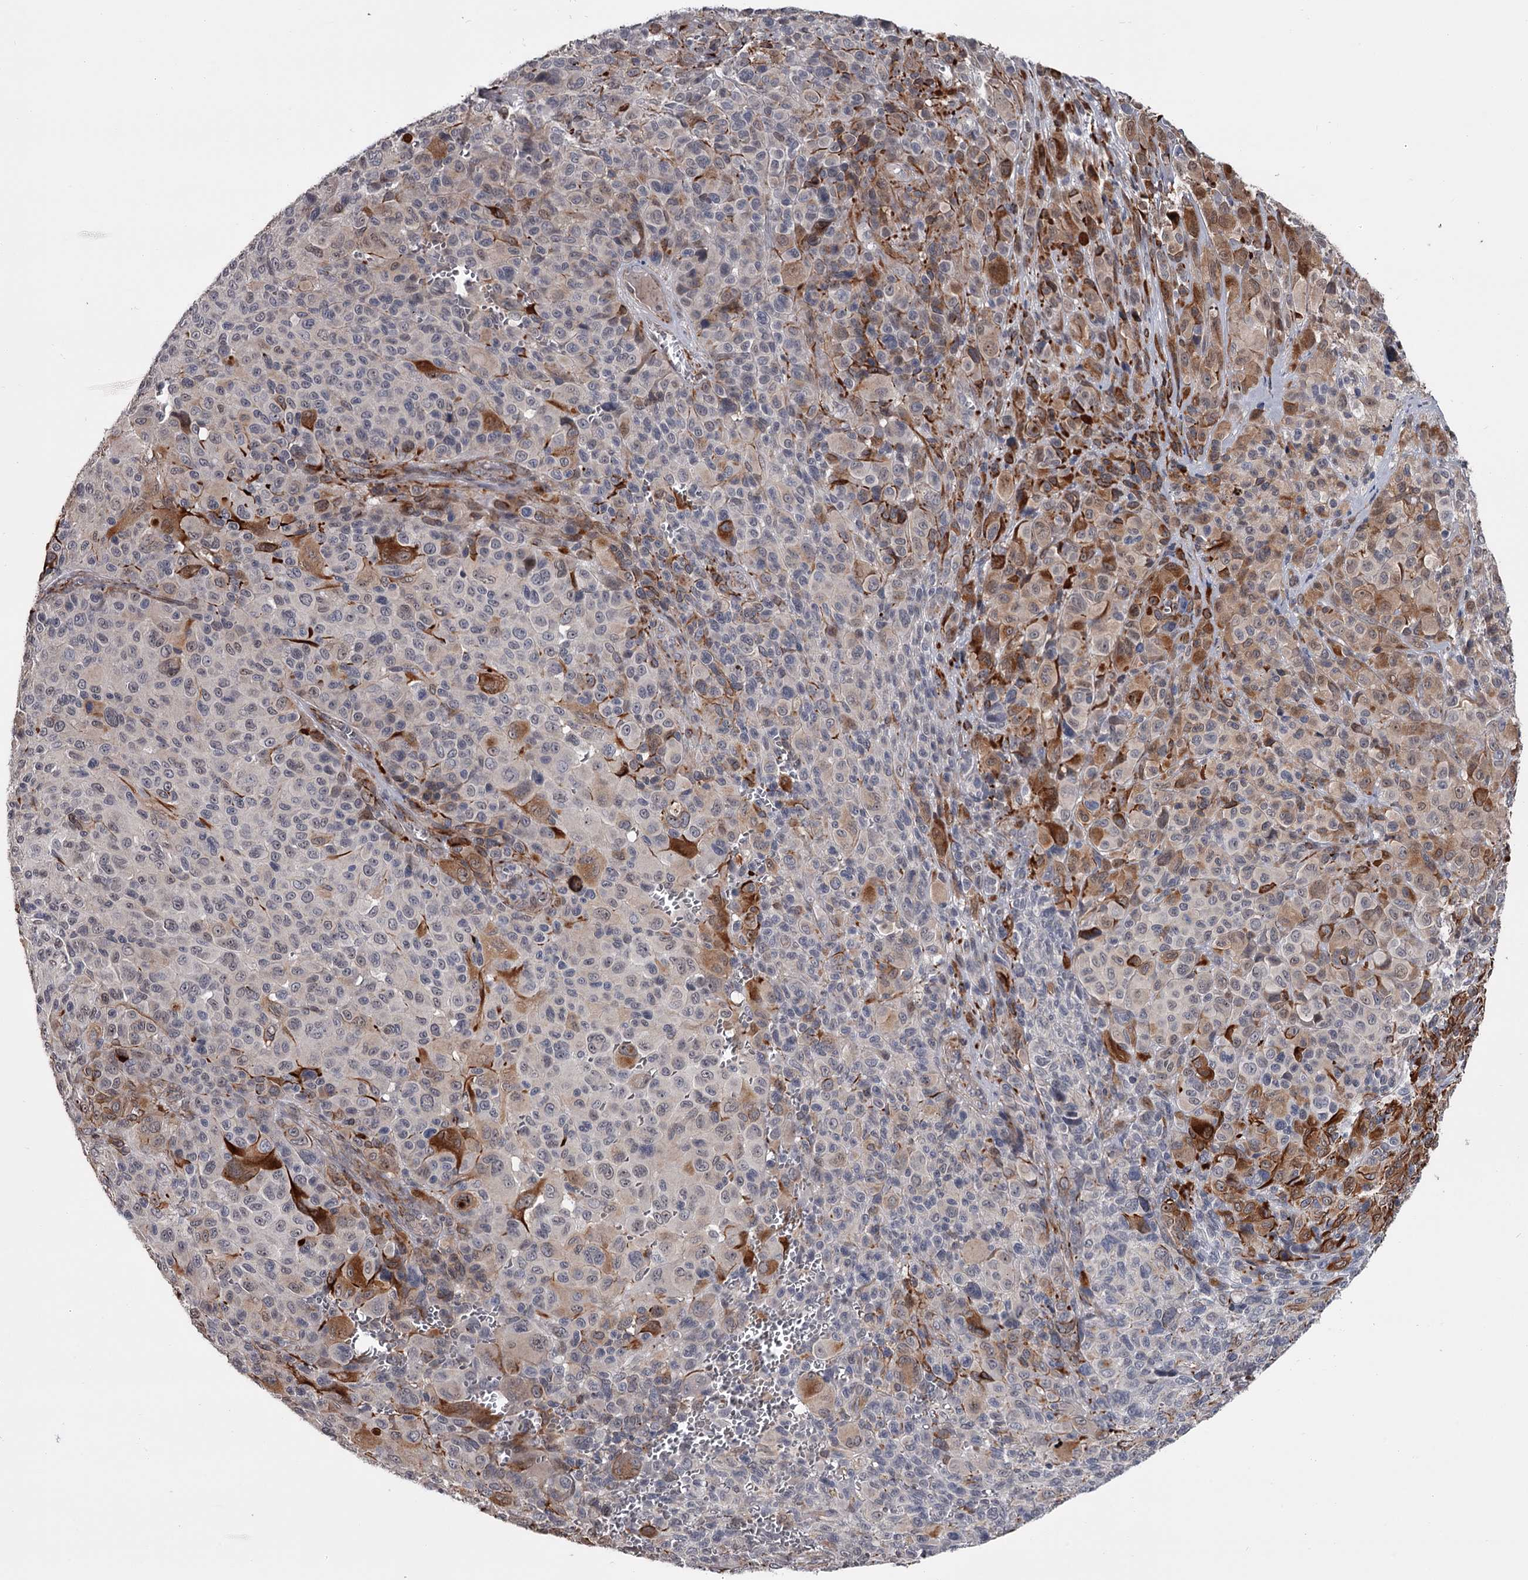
{"staining": {"intensity": "moderate", "quantity": "<25%", "location": "cytoplasmic/membranous"}, "tissue": "melanoma", "cell_type": "Tumor cells", "image_type": "cancer", "snomed": [{"axis": "morphology", "description": "Malignant melanoma, NOS"}, {"axis": "topography", "description": "Skin of trunk"}], "caption": "The histopathology image reveals staining of malignant melanoma, revealing moderate cytoplasmic/membranous protein expression (brown color) within tumor cells.", "gene": "PRPF40B", "patient": {"sex": "male", "age": 71}}